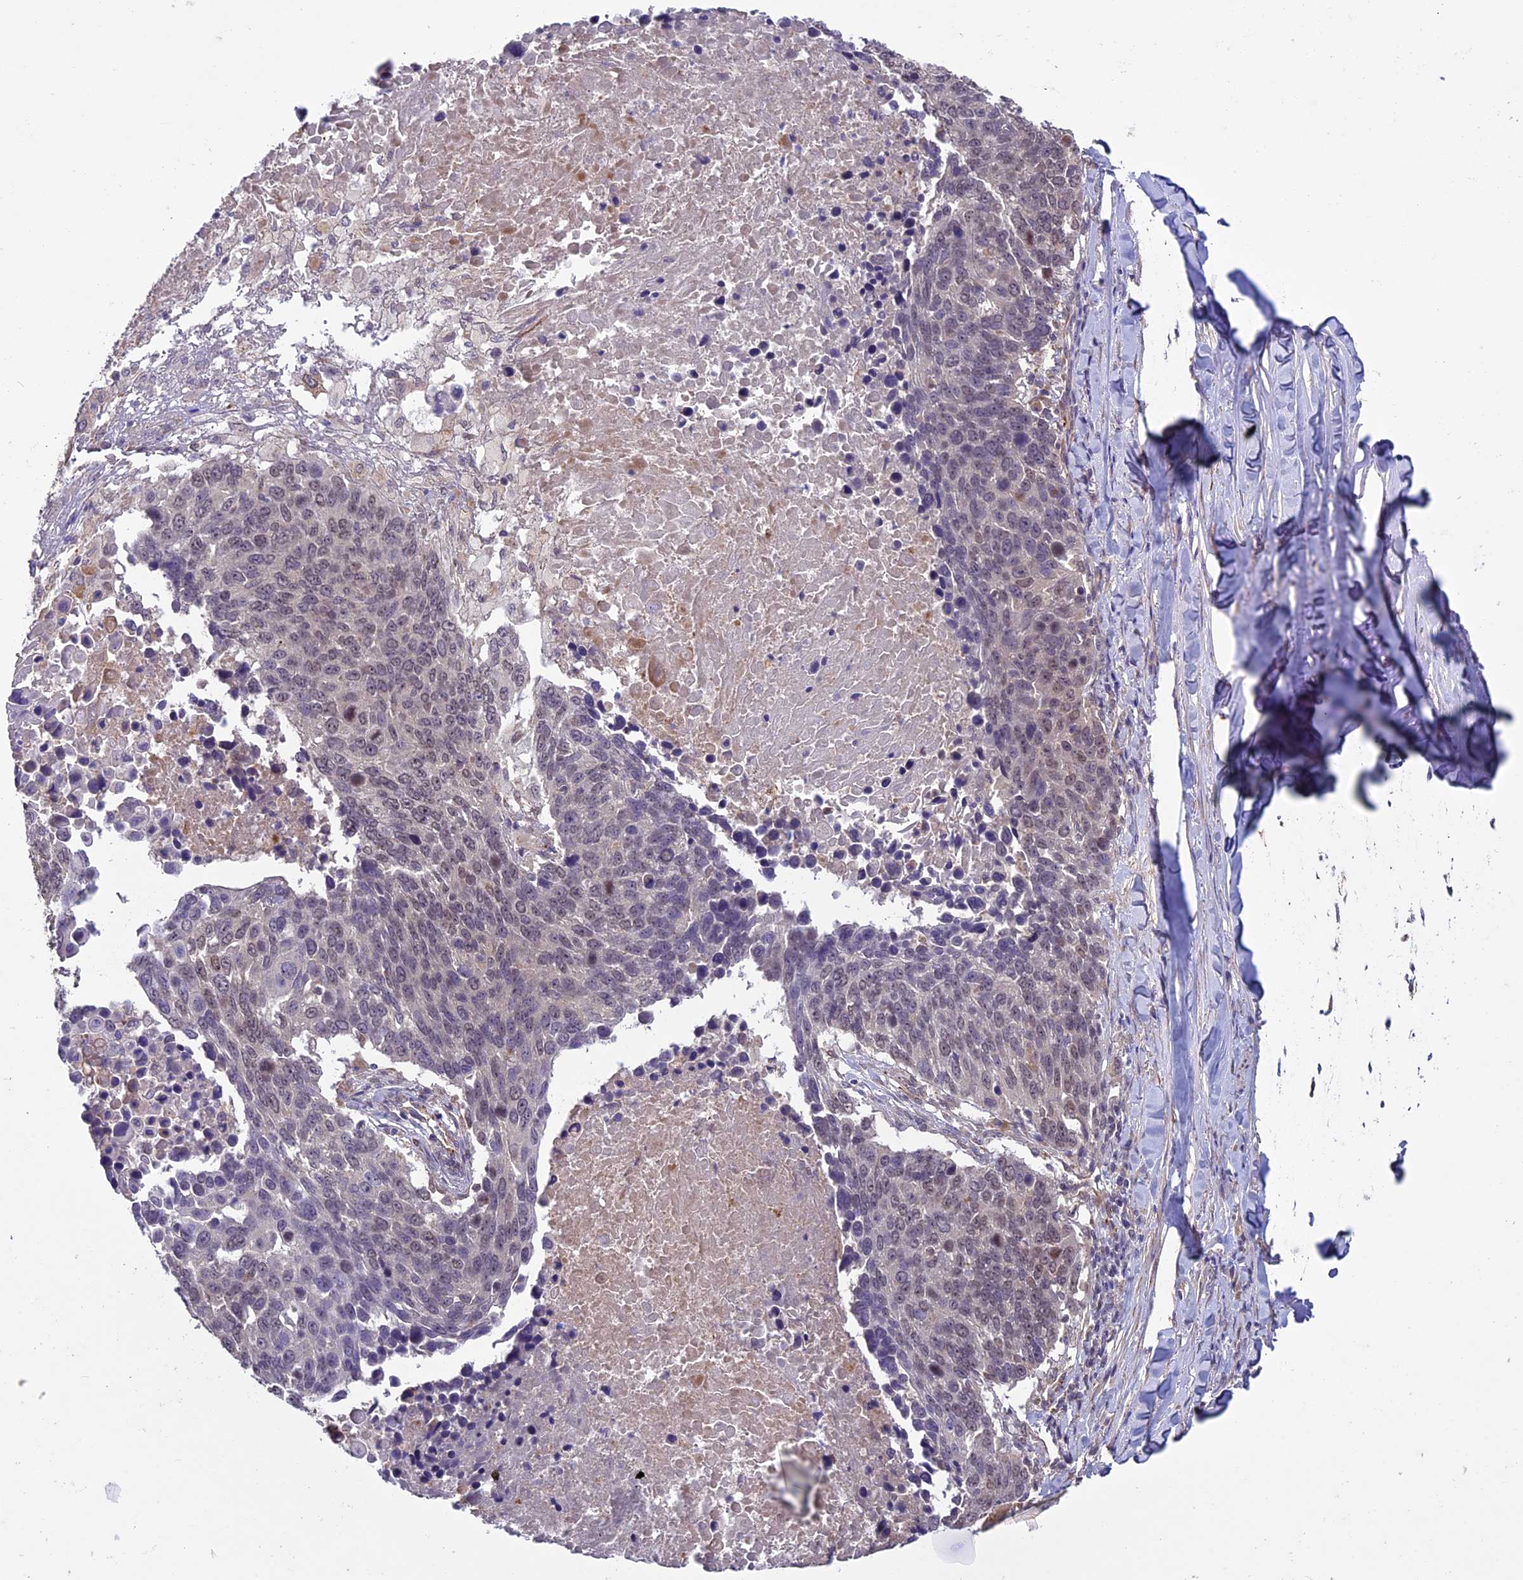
{"staining": {"intensity": "weak", "quantity": "25%-75%", "location": "nuclear"}, "tissue": "lung cancer", "cell_type": "Tumor cells", "image_type": "cancer", "snomed": [{"axis": "morphology", "description": "Normal tissue, NOS"}, {"axis": "morphology", "description": "Squamous cell carcinoma, NOS"}, {"axis": "topography", "description": "Lymph node"}, {"axis": "topography", "description": "Lung"}], "caption": "Lung cancer was stained to show a protein in brown. There is low levels of weak nuclear expression in approximately 25%-75% of tumor cells.", "gene": "C3orf70", "patient": {"sex": "male", "age": 66}}